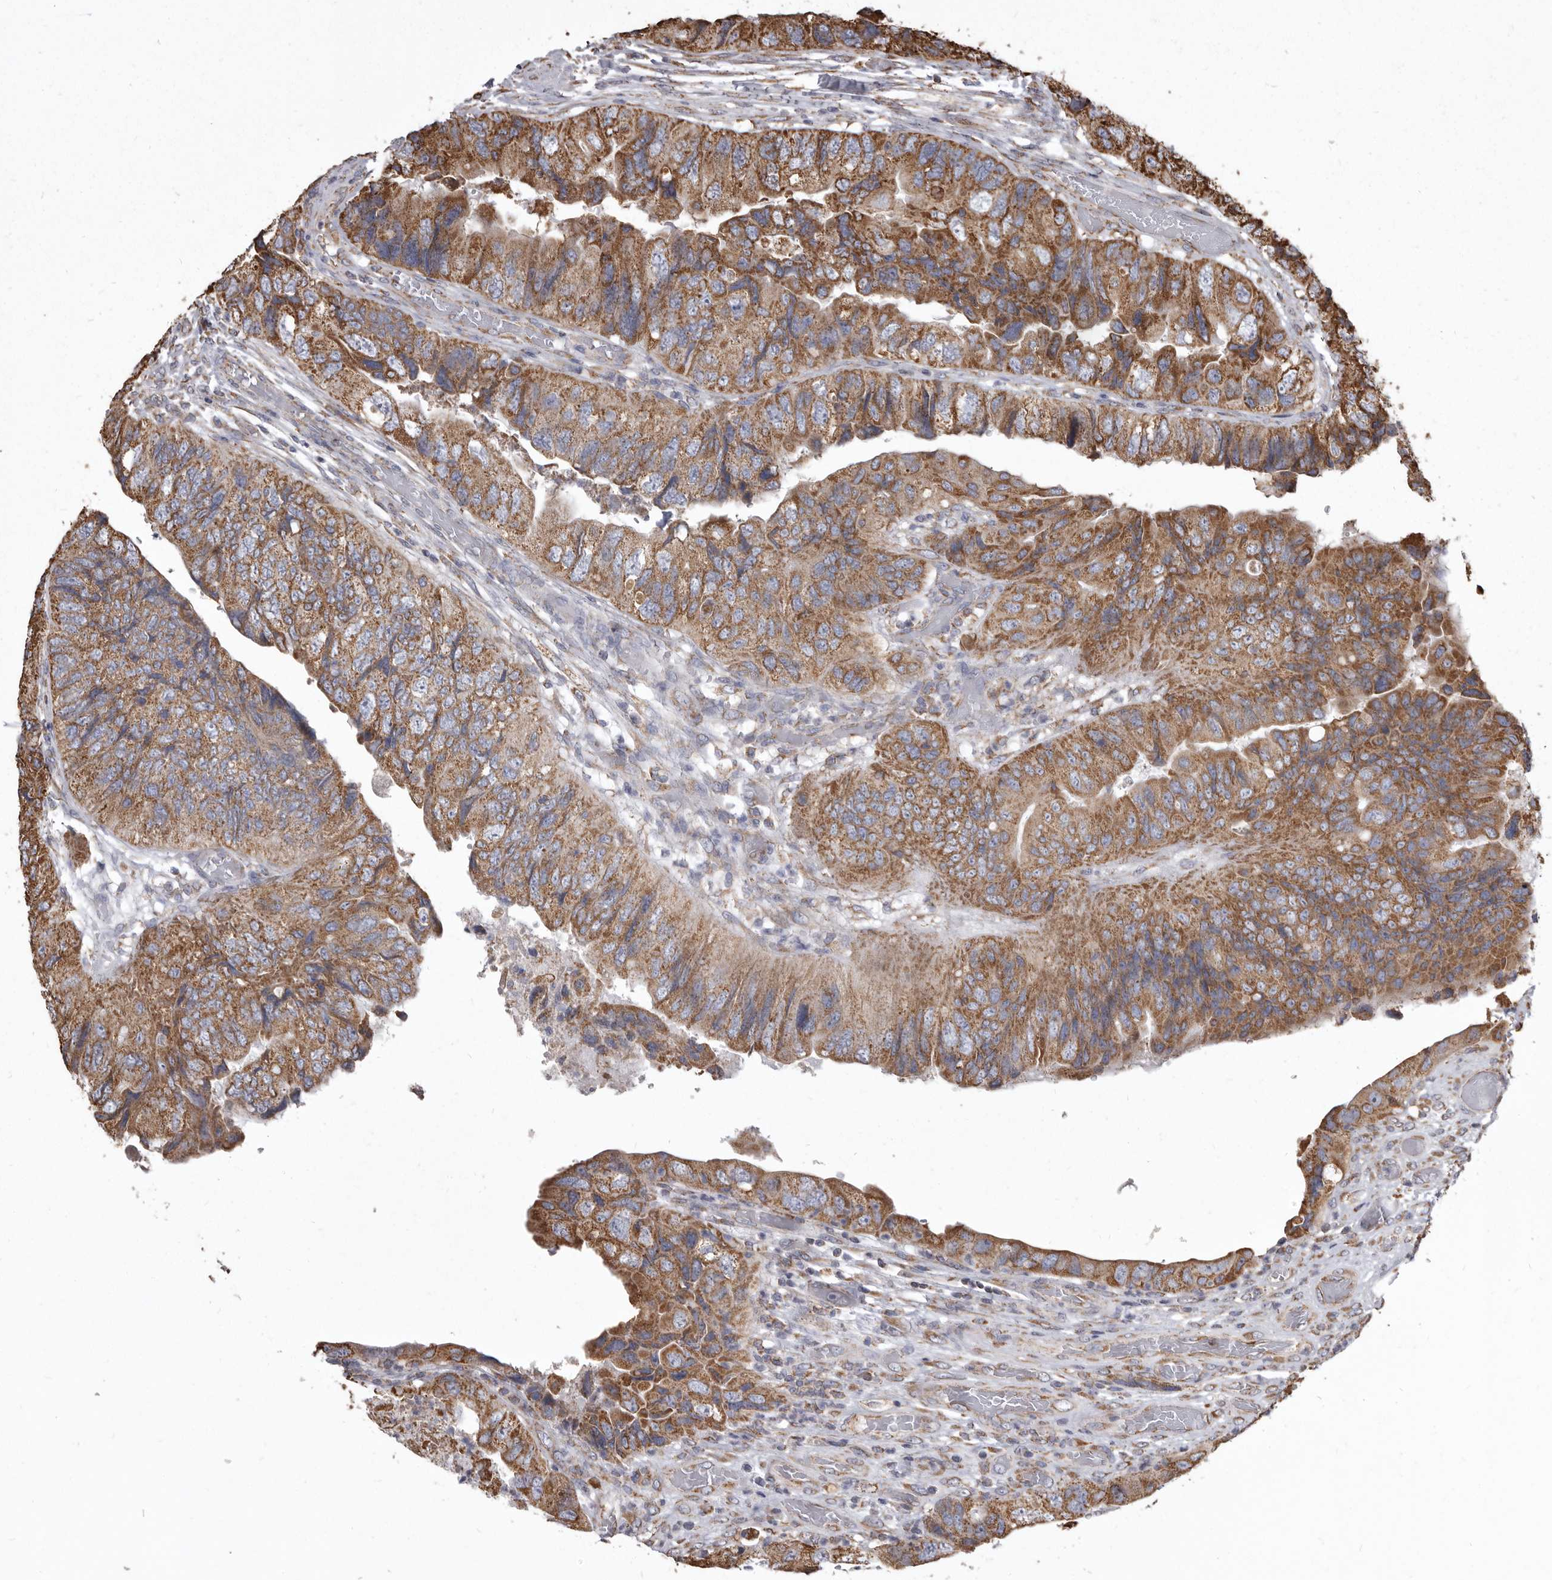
{"staining": {"intensity": "moderate", "quantity": ">75%", "location": "cytoplasmic/membranous"}, "tissue": "colorectal cancer", "cell_type": "Tumor cells", "image_type": "cancer", "snomed": [{"axis": "morphology", "description": "Adenocarcinoma, NOS"}, {"axis": "topography", "description": "Rectum"}], "caption": "IHC of human colorectal cancer (adenocarcinoma) reveals medium levels of moderate cytoplasmic/membranous positivity in about >75% of tumor cells.", "gene": "CDK5RAP3", "patient": {"sex": "male", "age": 63}}